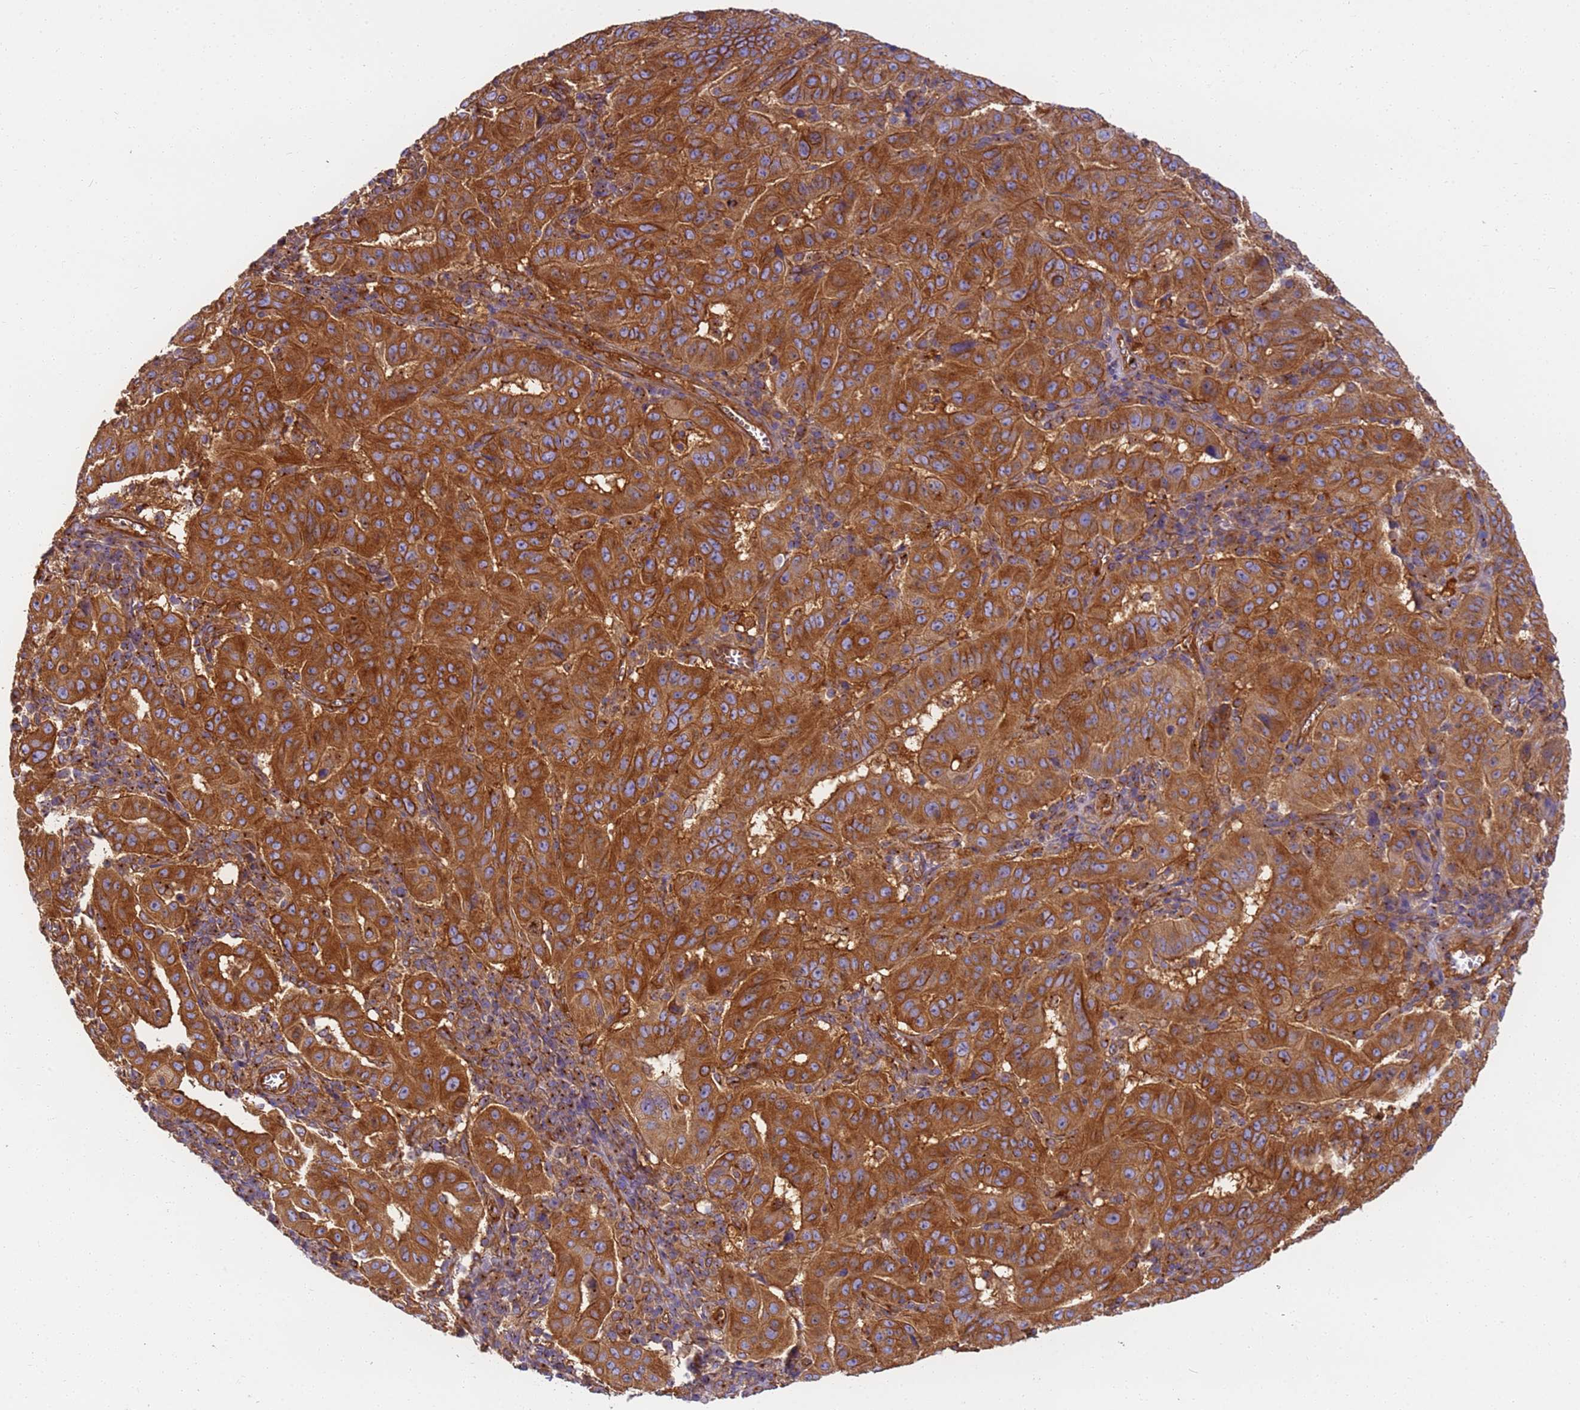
{"staining": {"intensity": "strong", "quantity": ">75%", "location": "cytoplasmic/membranous"}, "tissue": "pancreatic cancer", "cell_type": "Tumor cells", "image_type": "cancer", "snomed": [{"axis": "morphology", "description": "Adenocarcinoma, NOS"}, {"axis": "topography", "description": "Pancreas"}], "caption": "Protein expression analysis of human pancreatic cancer reveals strong cytoplasmic/membranous positivity in approximately >75% of tumor cells.", "gene": "DYNC1I2", "patient": {"sex": "male", "age": 63}}